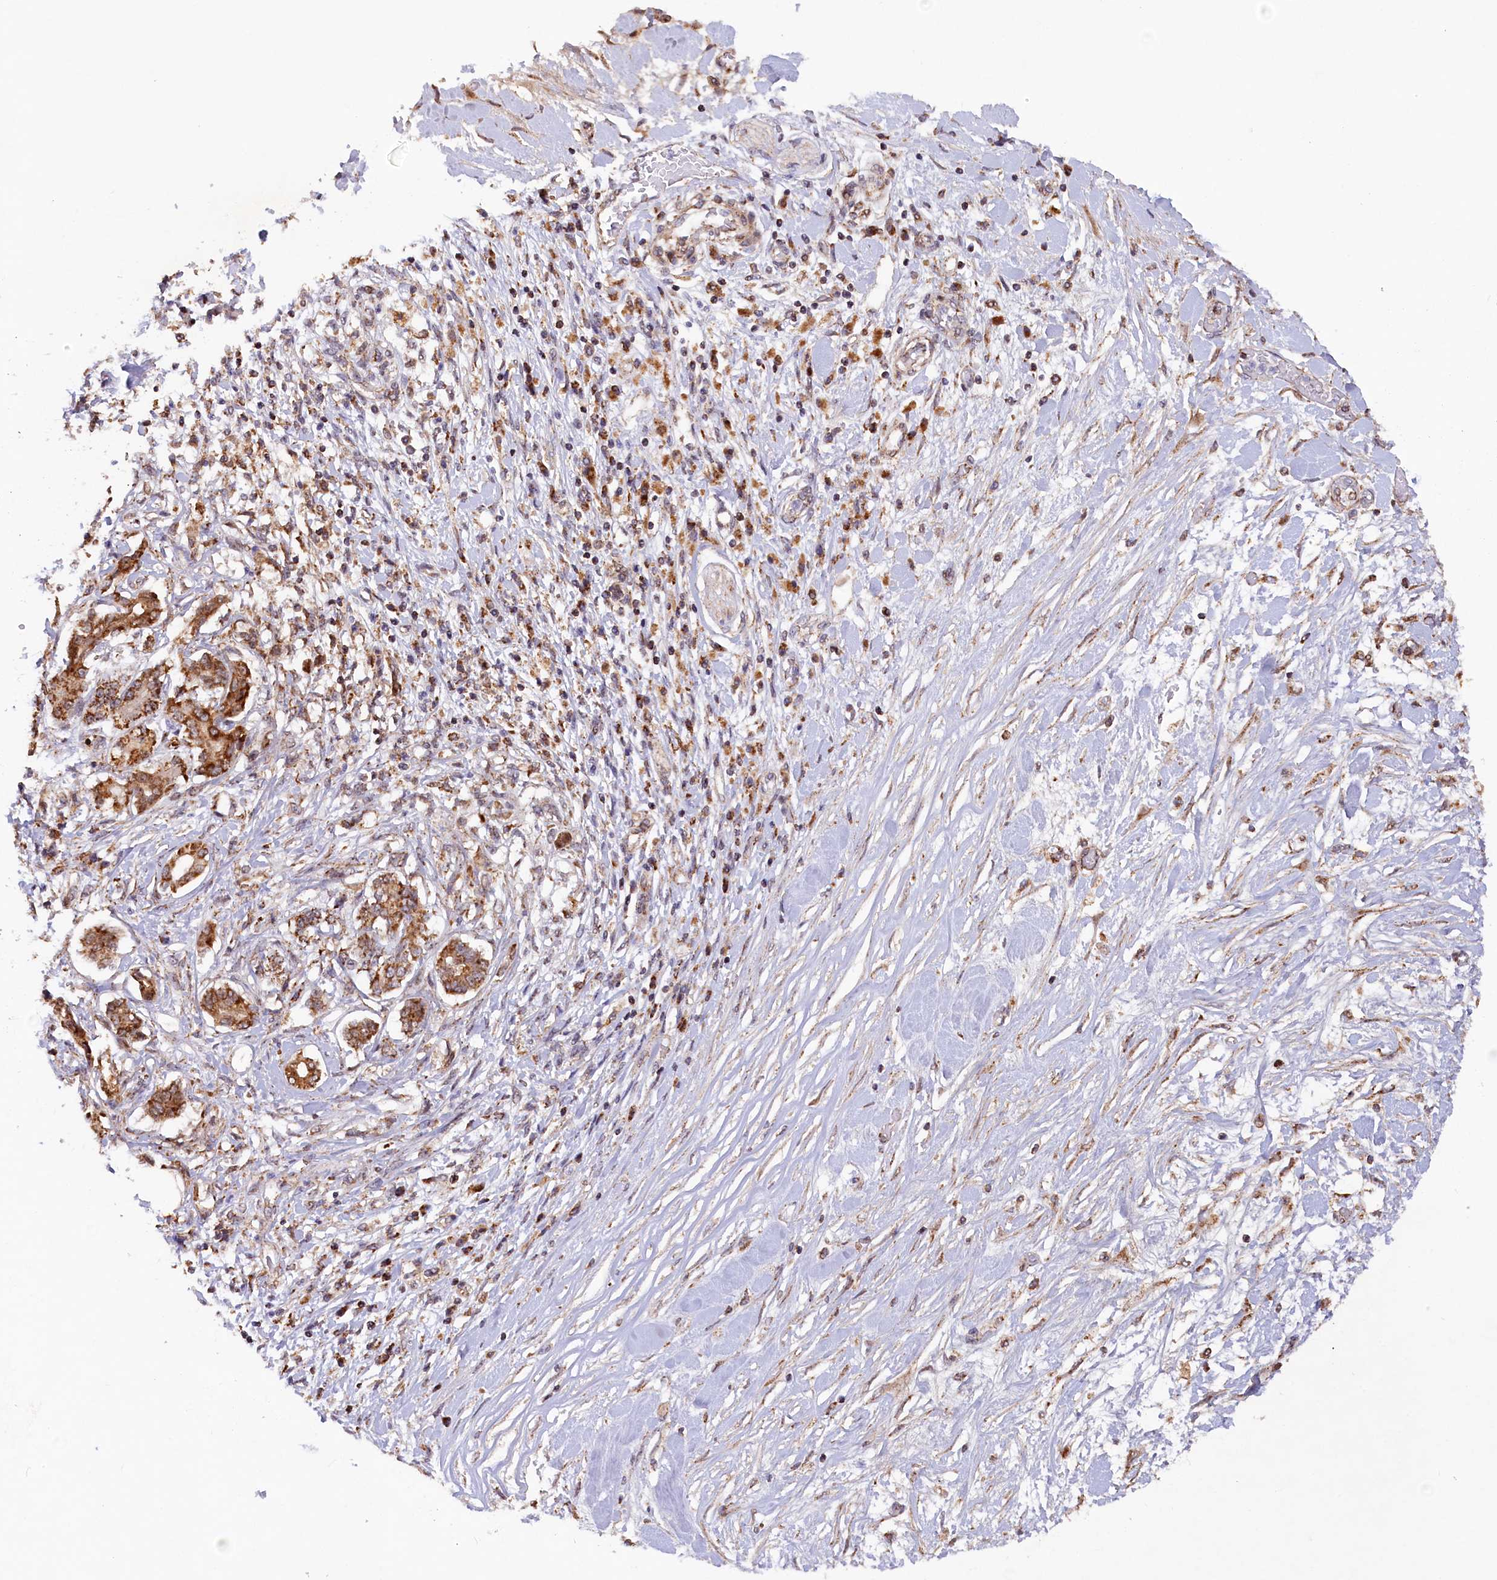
{"staining": {"intensity": "strong", "quantity": ">75%", "location": "cytoplasmic/membranous"}, "tissue": "pancreatic cancer", "cell_type": "Tumor cells", "image_type": "cancer", "snomed": [{"axis": "morphology", "description": "Inflammation, NOS"}, {"axis": "morphology", "description": "Adenocarcinoma, NOS"}, {"axis": "topography", "description": "Pancreas"}], "caption": "Immunohistochemistry (IHC) staining of adenocarcinoma (pancreatic), which shows high levels of strong cytoplasmic/membranous expression in approximately >75% of tumor cells indicating strong cytoplasmic/membranous protein expression. The staining was performed using DAB (brown) for protein detection and nuclei were counterstained in hematoxylin (blue).", "gene": "DUS3L", "patient": {"sex": "female", "age": 56}}